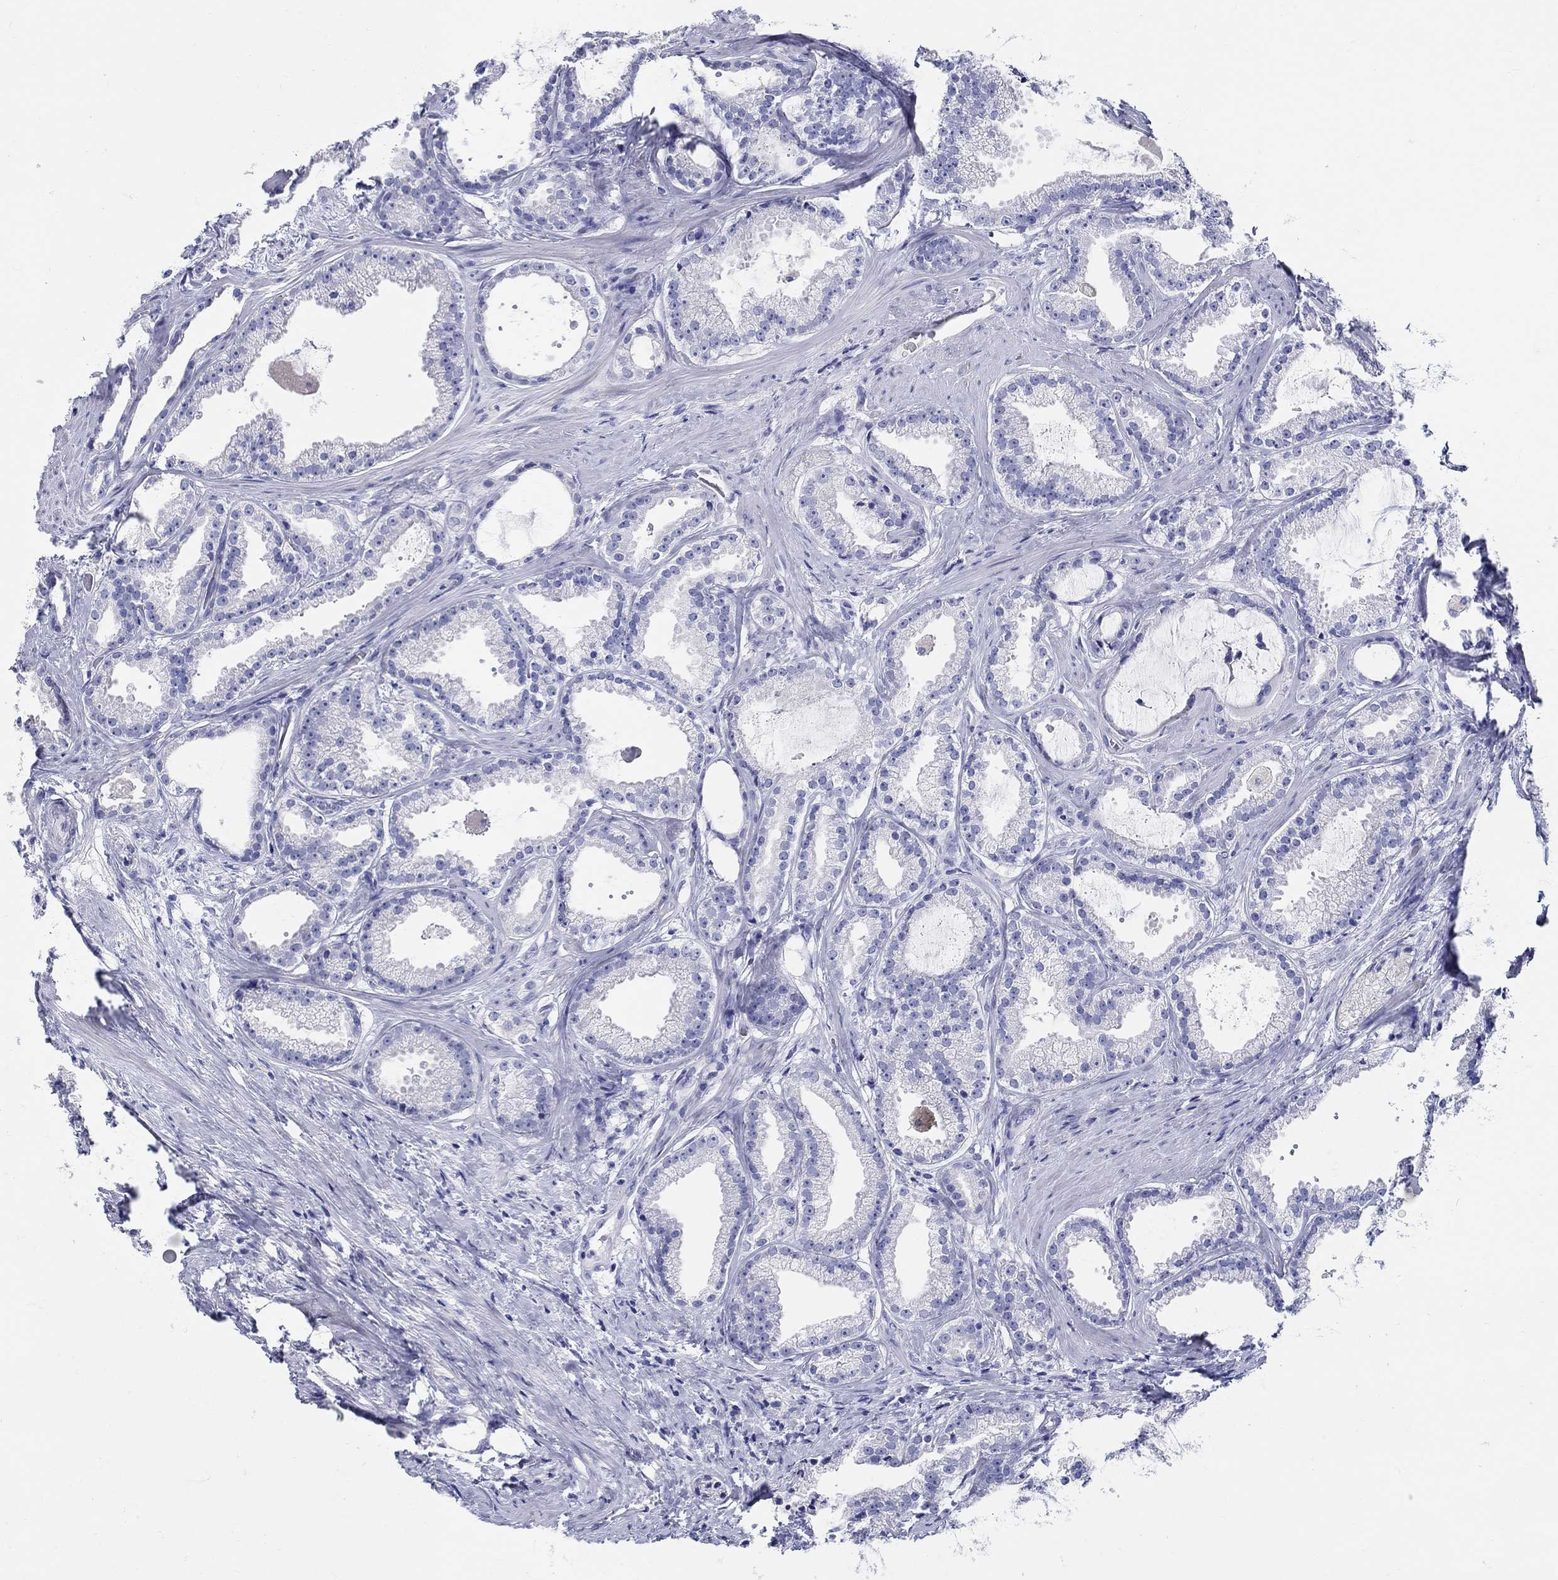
{"staining": {"intensity": "negative", "quantity": "none", "location": "none"}, "tissue": "prostate cancer", "cell_type": "Tumor cells", "image_type": "cancer", "snomed": [{"axis": "morphology", "description": "Adenocarcinoma, NOS"}, {"axis": "morphology", "description": "Adenocarcinoma, High grade"}, {"axis": "topography", "description": "Prostate"}], "caption": "The image demonstrates no staining of tumor cells in prostate cancer.", "gene": "CRYGS", "patient": {"sex": "male", "age": 64}}